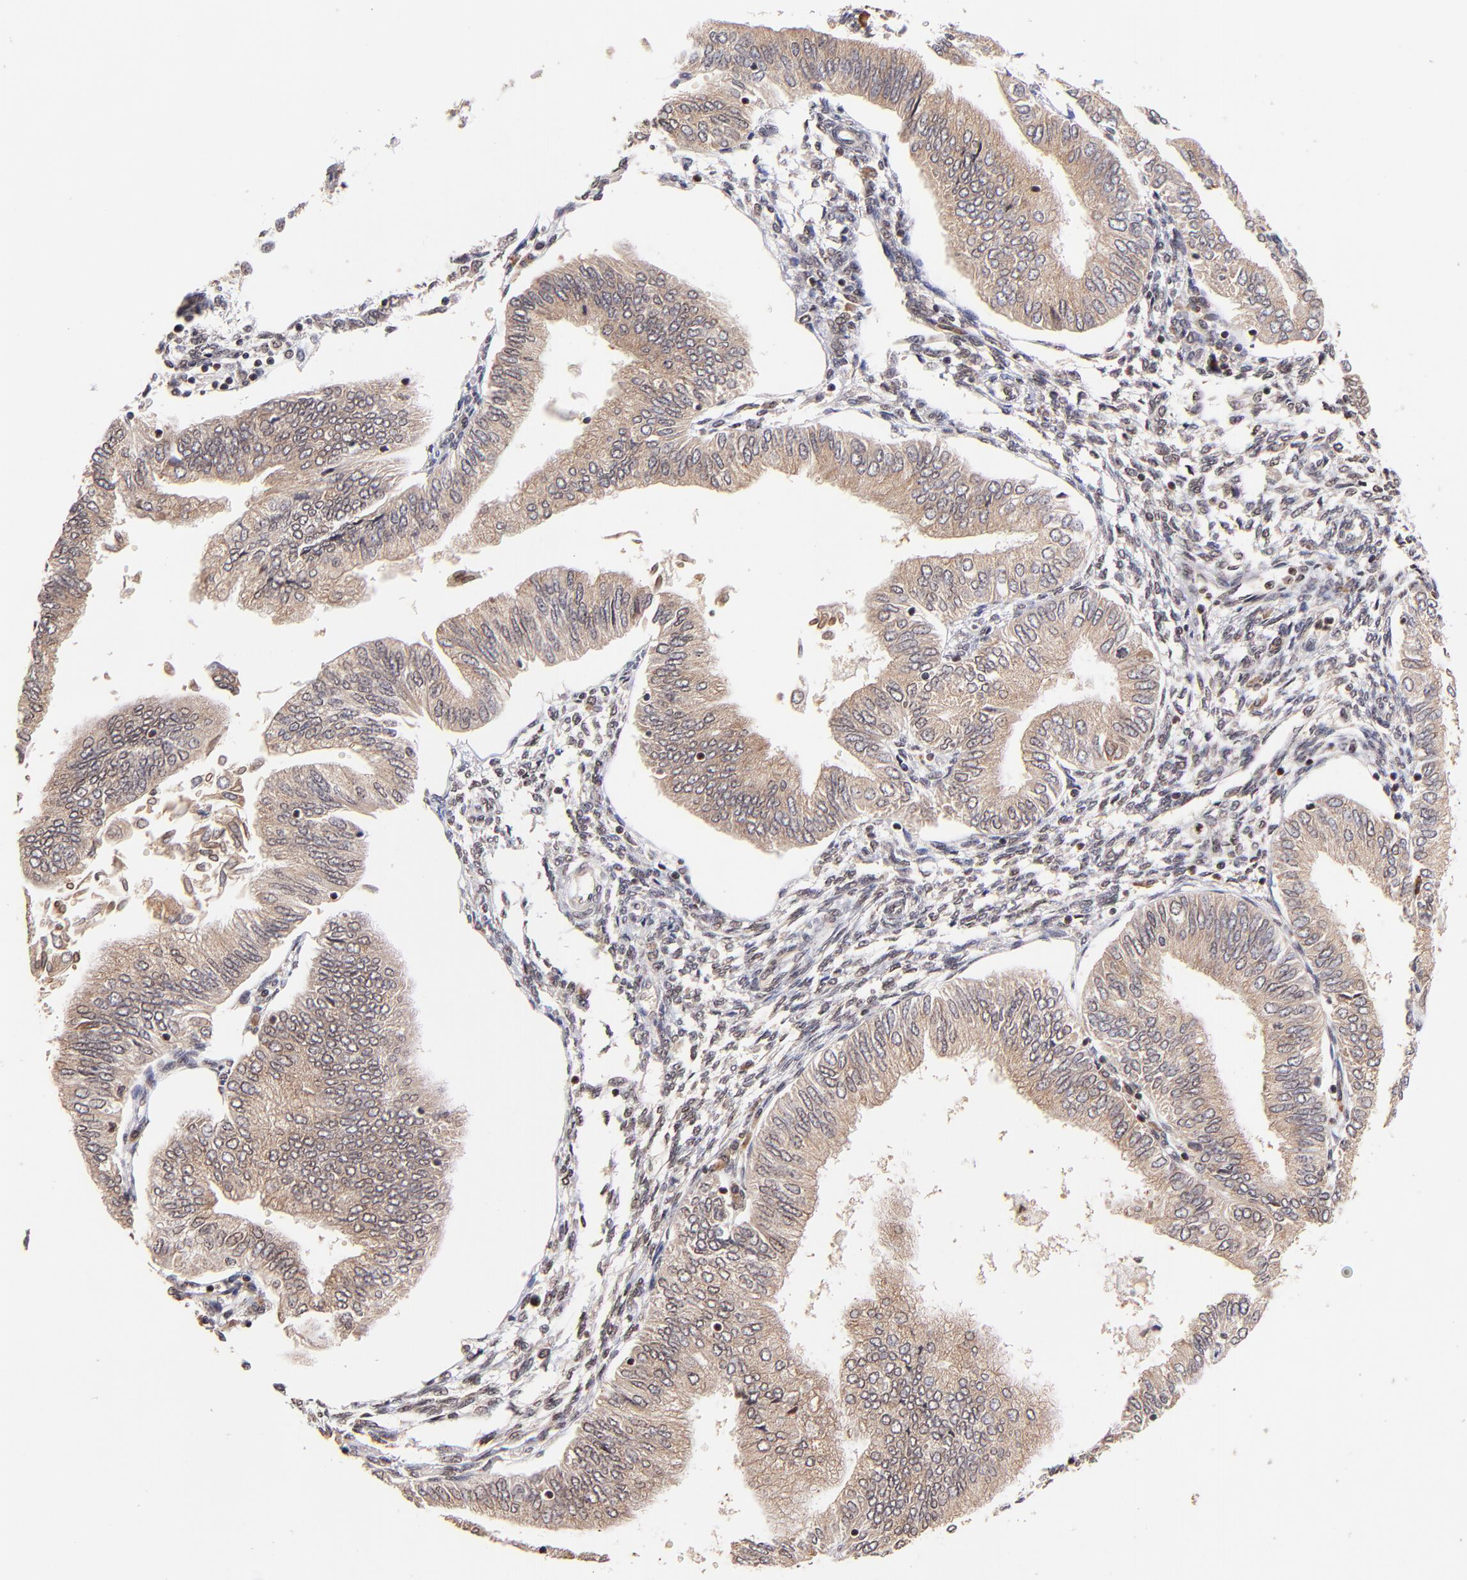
{"staining": {"intensity": "moderate", "quantity": ">75%", "location": "cytoplasmic/membranous,nuclear"}, "tissue": "endometrial cancer", "cell_type": "Tumor cells", "image_type": "cancer", "snomed": [{"axis": "morphology", "description": "Adenocarcinoma, NOS"}, {"axis": "topography", "description": "Endometrium"}], "caption": "Immunohistochemistry of human adenocarcinoma (endometrial) displays medium levels of moderate cytoplasmic/membranous and nuclear positivity in about >75% of tumor cells.", "gene": "WDR25", "patient": {"sex": "female", "age": 51}}